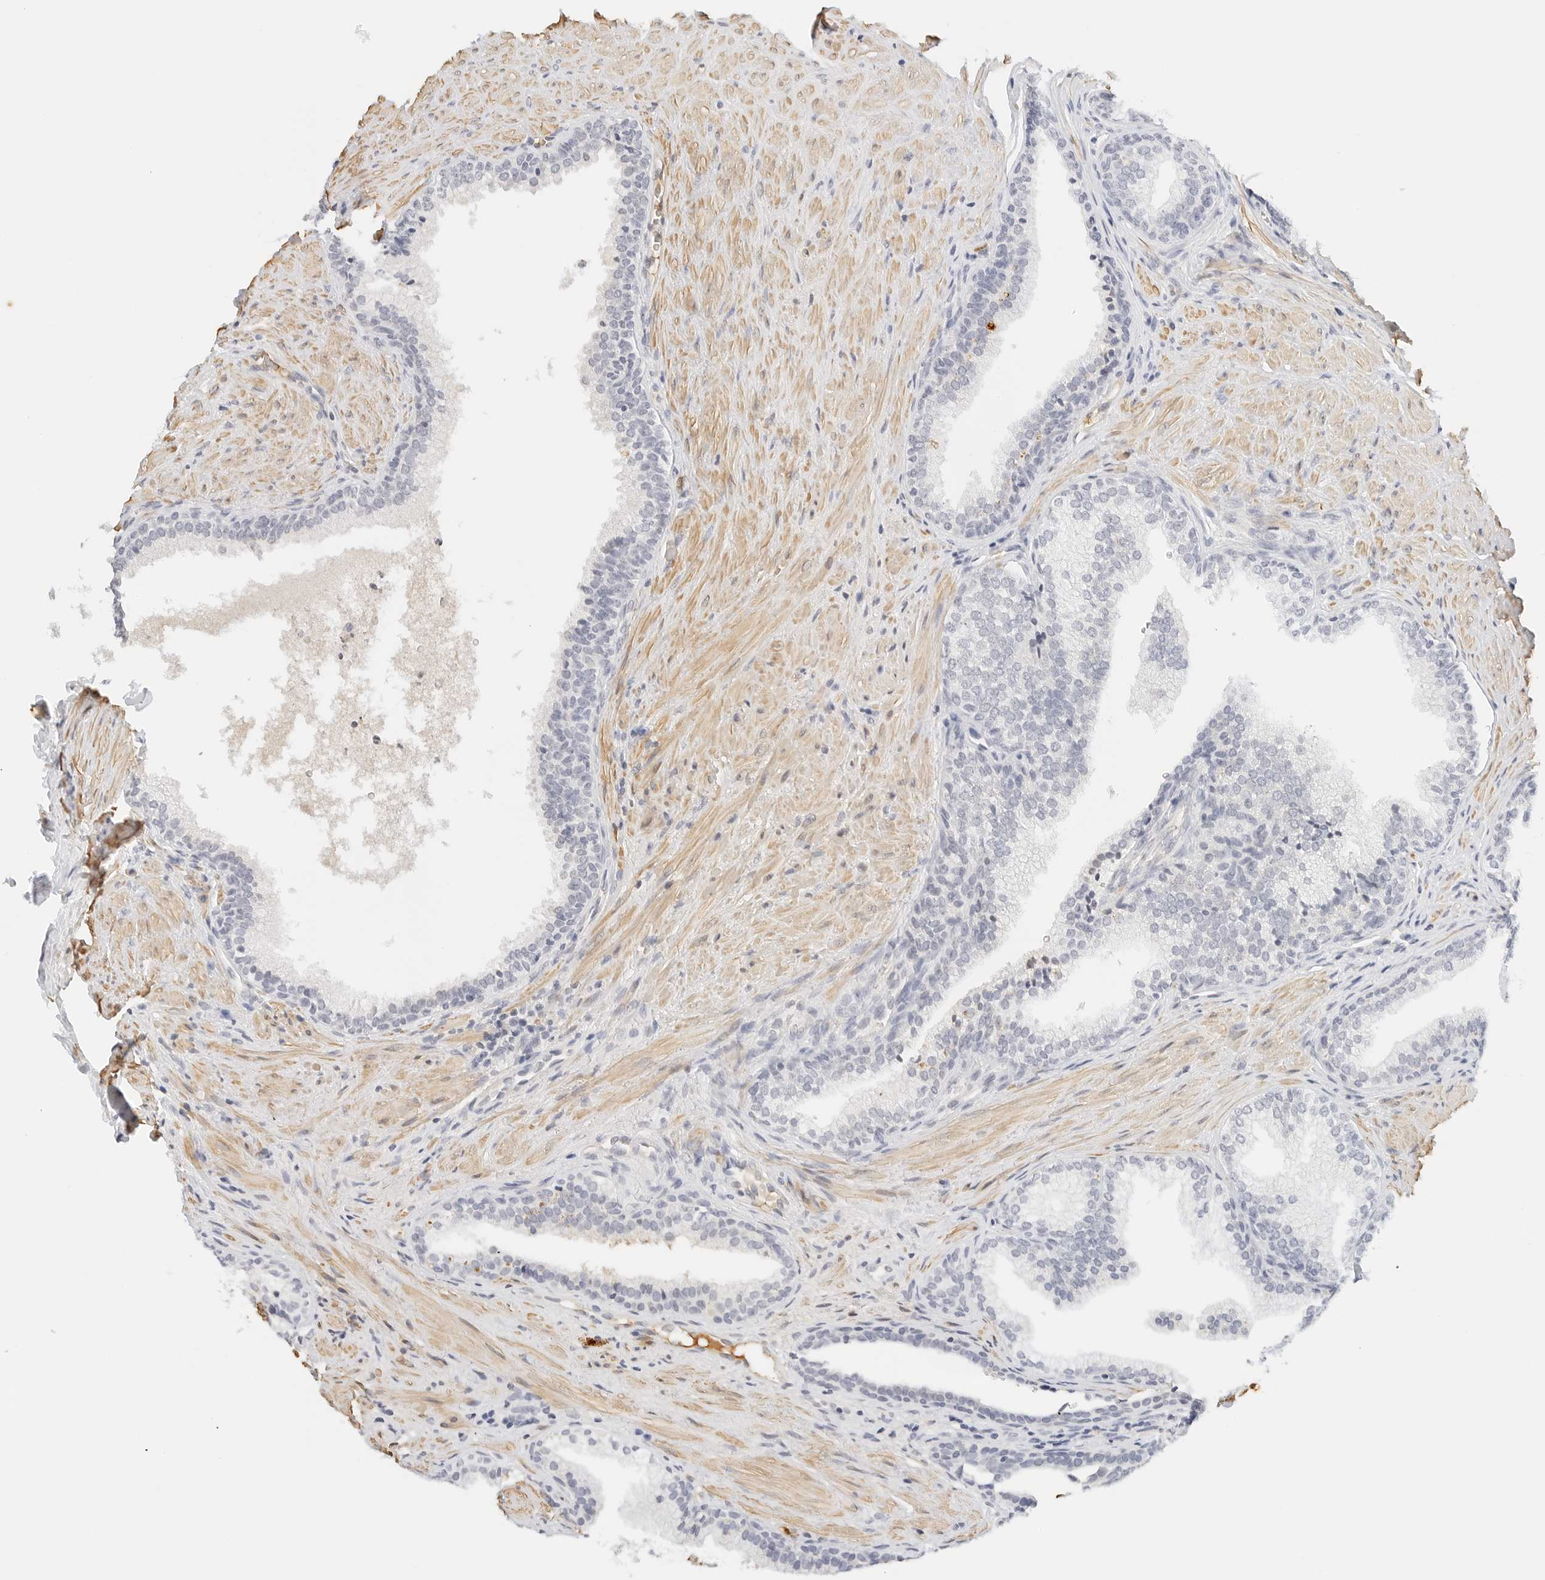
{"staining": {"intensity": "negative", "quantity": "none", "location": "none"}, "tissue": "prostate", "cell_type": "Glandular cells", "image_type": "normal", "snomed": [{"axis": "morphology", "description": "Normal tissue, NOS"}, {"axis": "topography", "description": "Prostate"}], "caption": "DAB immunohistochemical staining of unremarkable human prostate demonstrates no significant expression in glandular cells. (DAB (3,3'-diaminobenzidine) immunohistochemistry (IHC) visualized using brightfield microscopy, high magnification).", "gene": "PKDCC", "patient": {"sex": "male", "age": 76}}